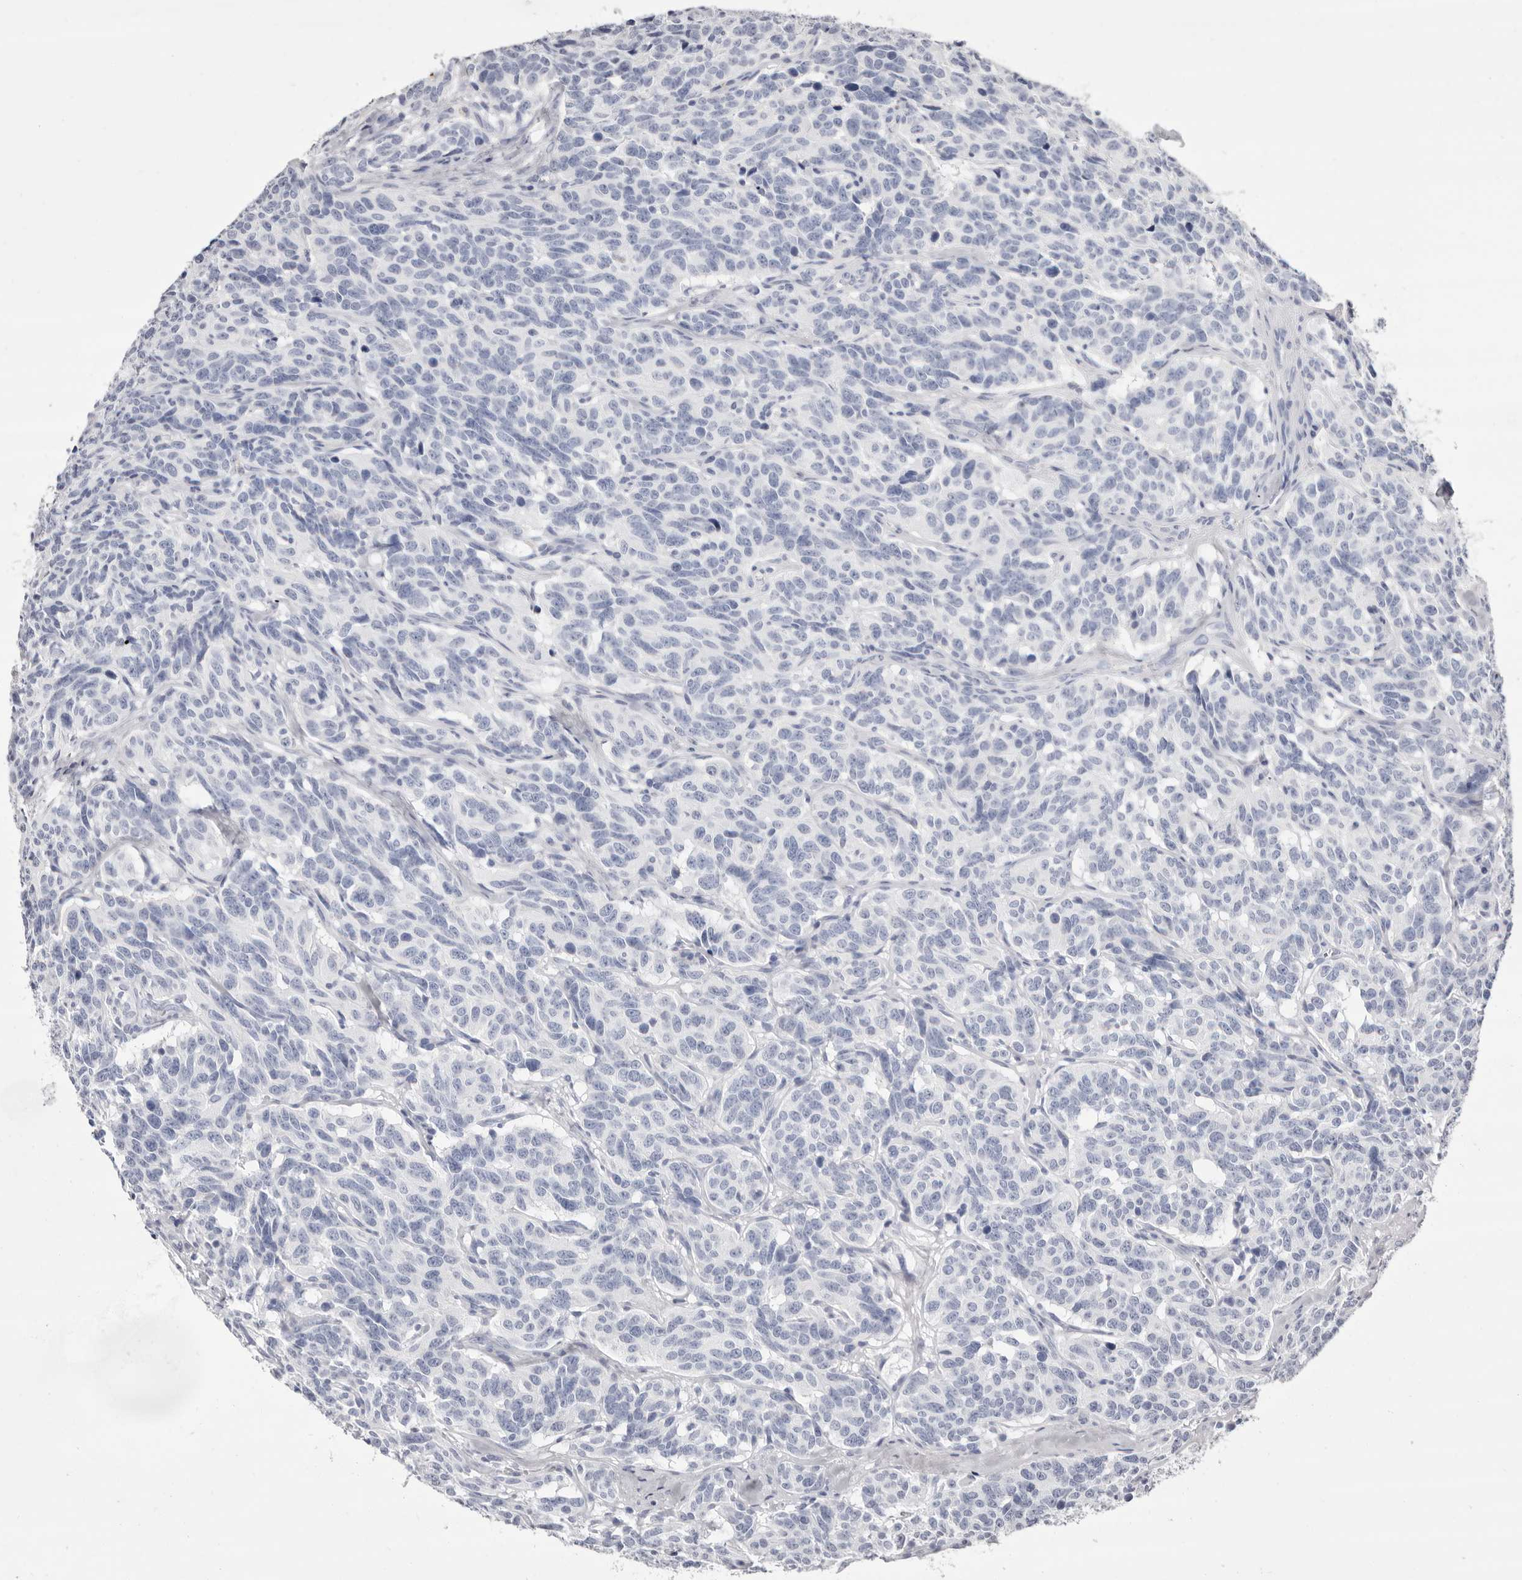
{"staining": {"intensity": "negative", "quantity": "none", "location": "none"}, "tissue": "carcinoid", "cell_type": "Tumor cells", "image_type": "cancer", "snomed": [{"axis": "morphology", "description": "Carcinoid, malignant, NOS"}, {"axis": "topography", "description": "Lung"}], "caption": "This is a micrograph of IHC staining of carcinoid (malignant), which shows no positivity in tumor cells.", "gene": "LPO", "patient": {"sex": "female", "age": 46}}